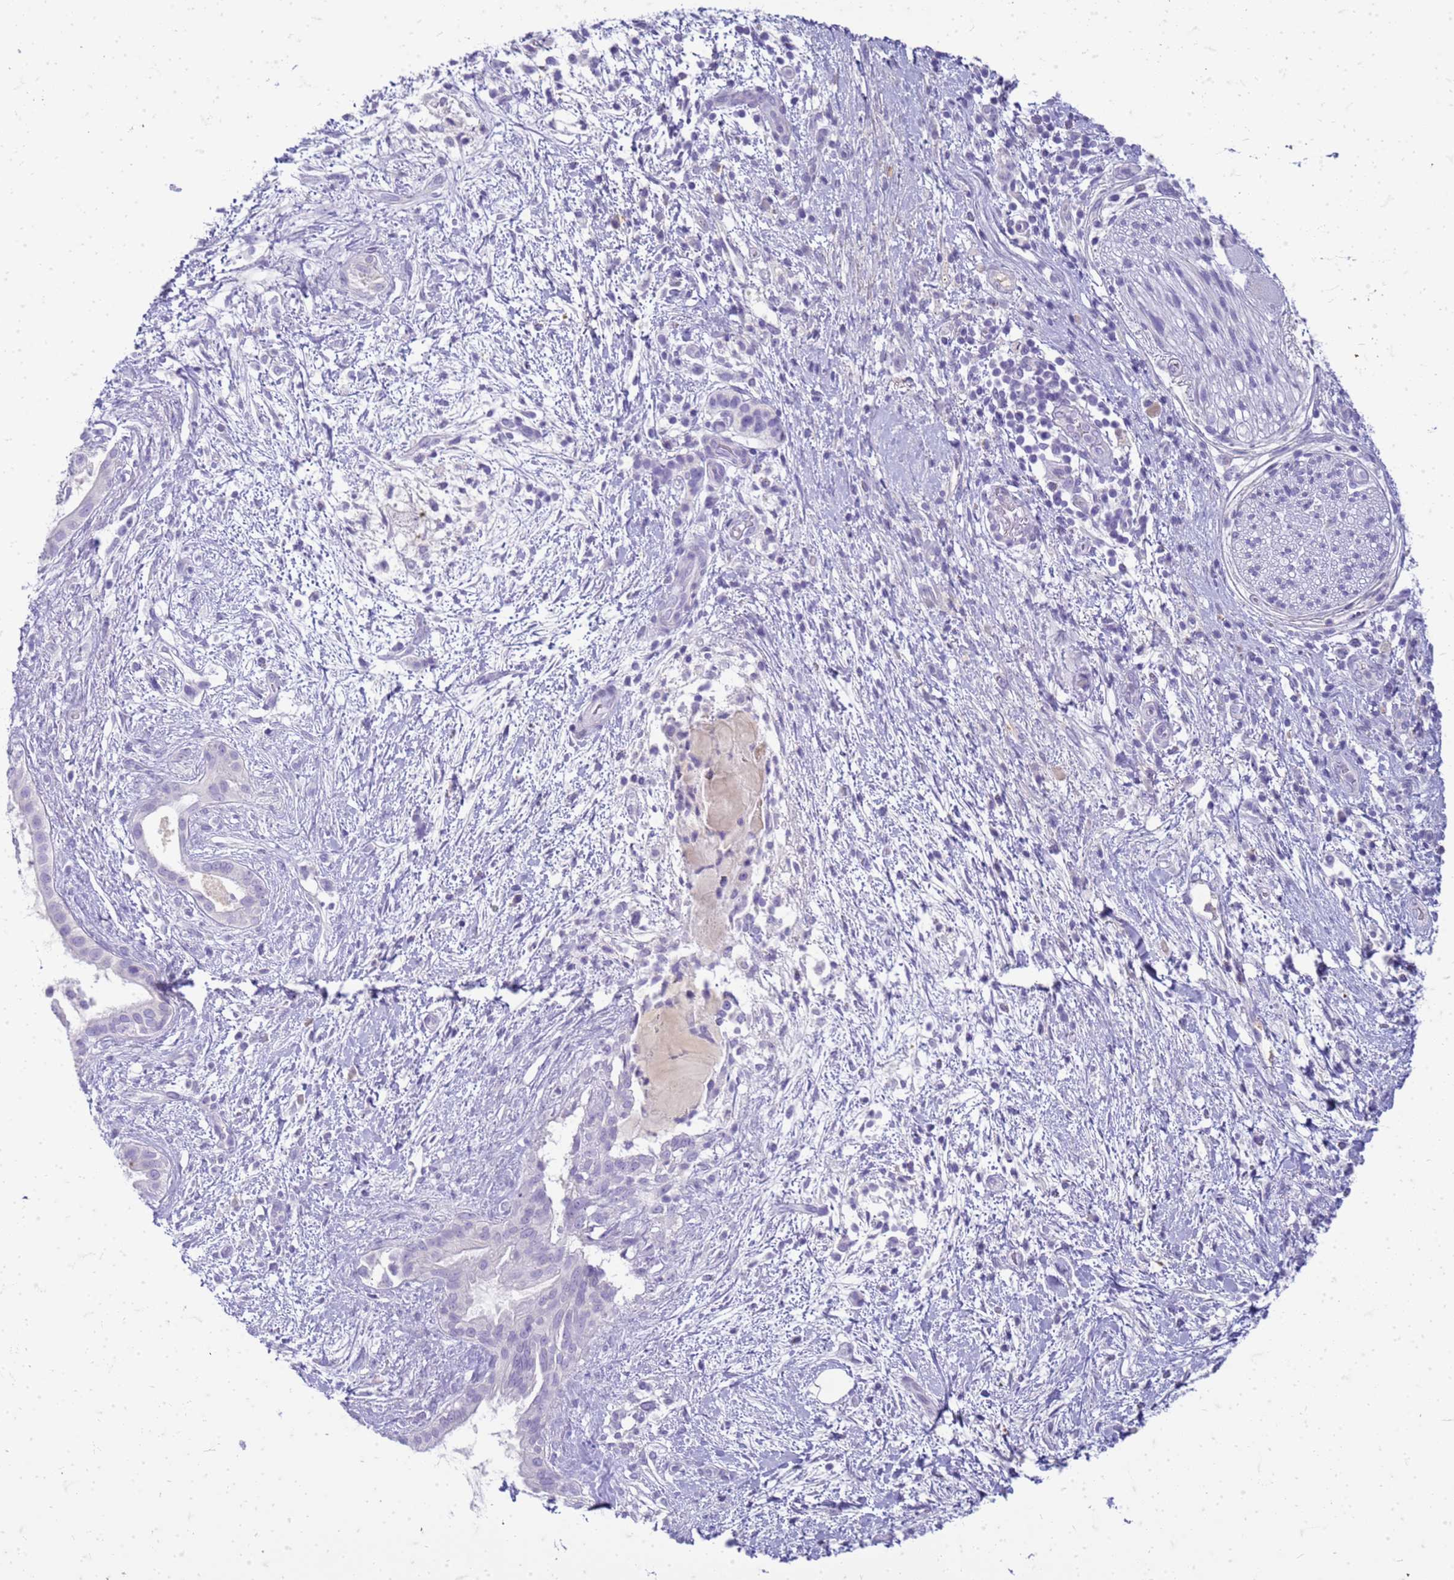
{"staining": {"intensity": "negative", "quantity": "none", "location": "none"}, "tissue": "pancreatic cancer", "cell_type": "Tumor cells", "image_type": "cancer", "snomed": [{"axis": "morphology", "description": "Adenocarcinoma, NOS"}, {"axis": "topography", "description": "Pancreas"}], "caption": "A high-resolution histopathology image shows IHC staining of adenocarcinoma (pancreatic), which reveals no significant staining in tumor cells.", "gene": "CFAP100", "patient": {"sex": "female", "age": 61}}